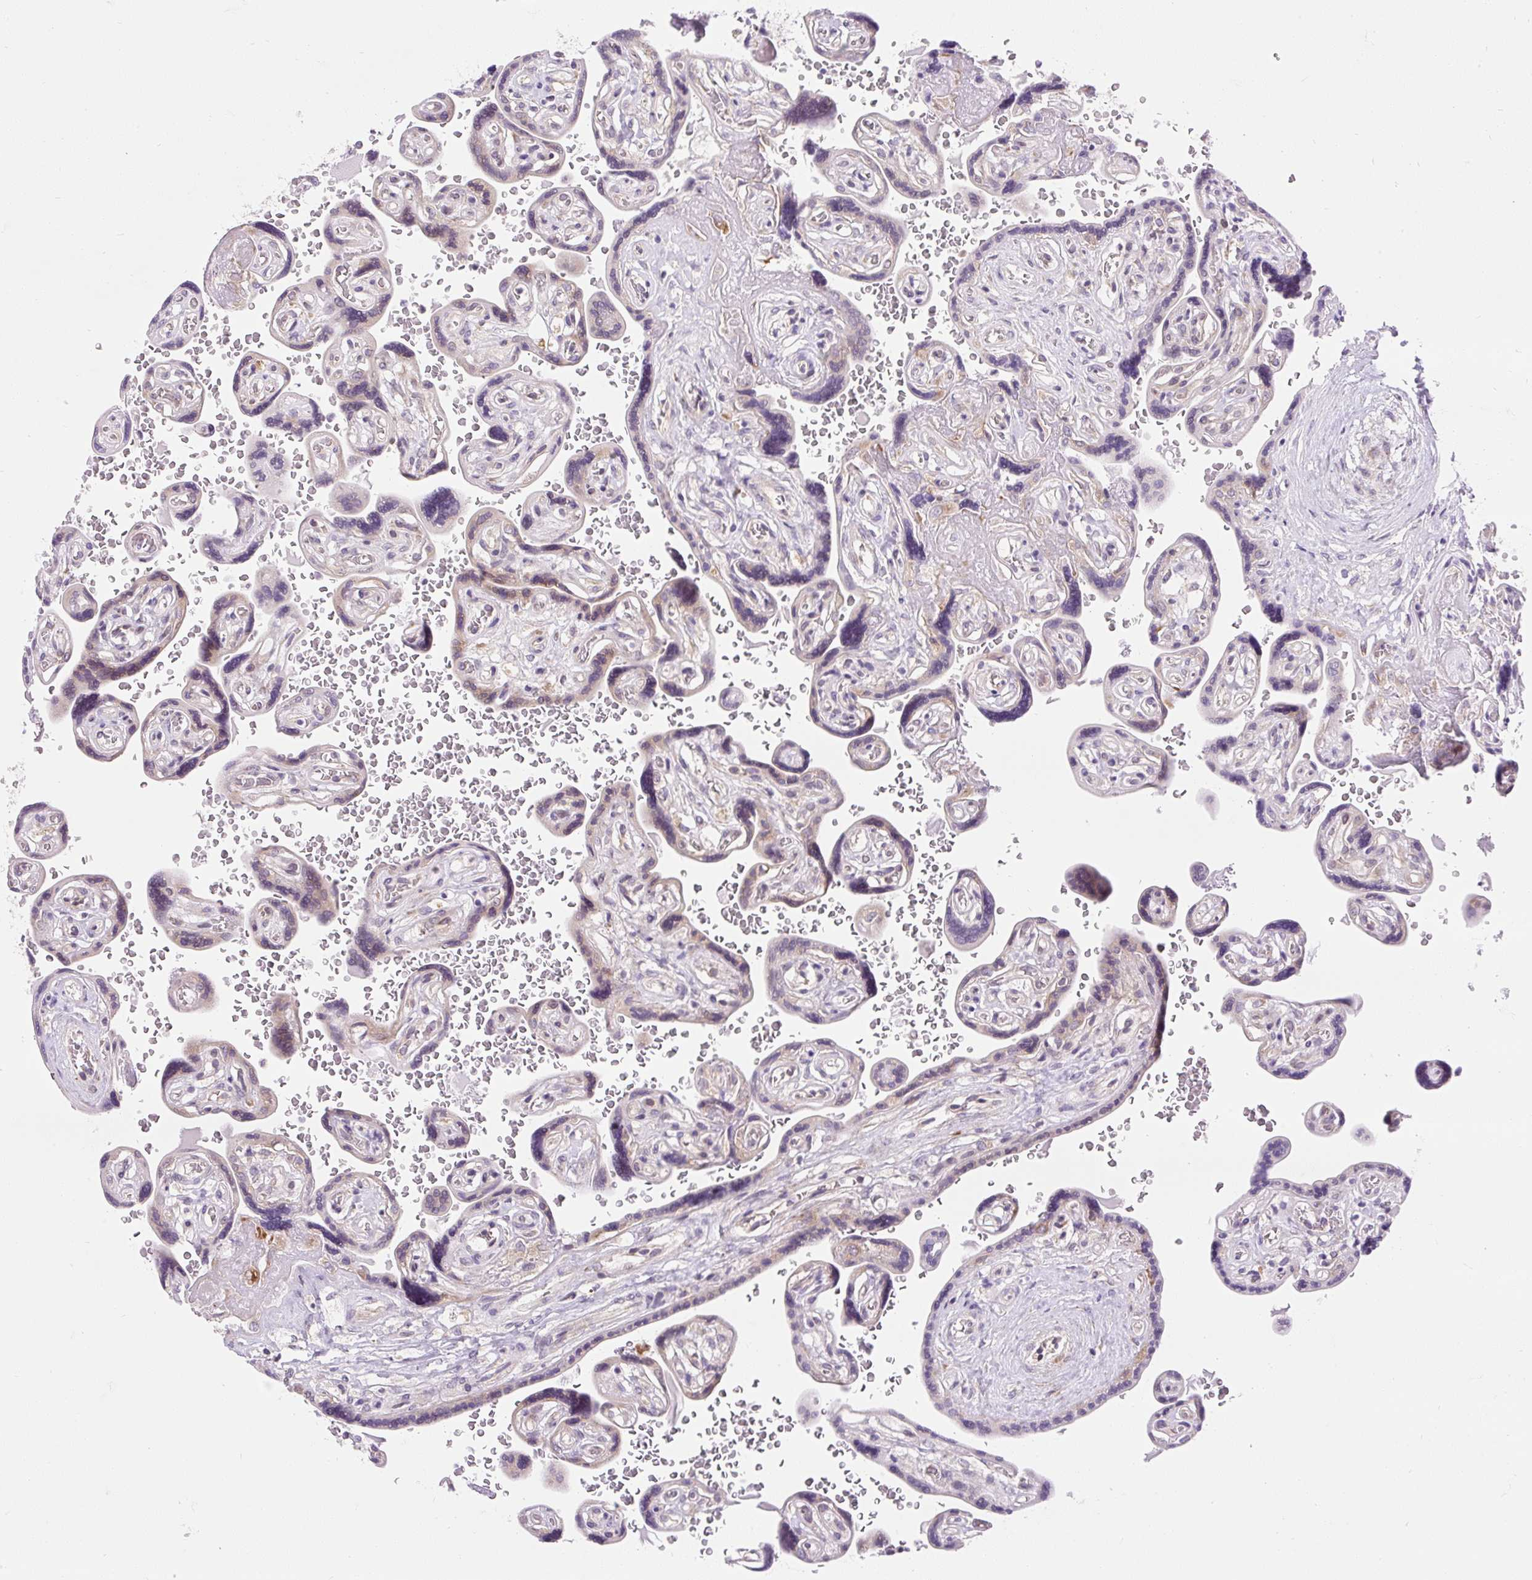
{"staining": {"intensity": "moderate", "quantity": "25%-75%", "location": "cytoplasmic/membranous"}, "tissue": "placenta", "cell_type": "Trophoblastic cells", "image_type": "normal", "snomed": [{"axis": "morphology", "description": "Normal tissue, NOS"}, {"axis": "topography", "description": "Placenta"}], "caption": "Immunohistochemical staining of benign placenta displays 25%-75% levels of moderate cytoplasmic/membranous protein expression in approximately 25%-75% of trophoblastic cells.", "gene": "GPR45", "patient": {"sex": "female", "age": 32}}